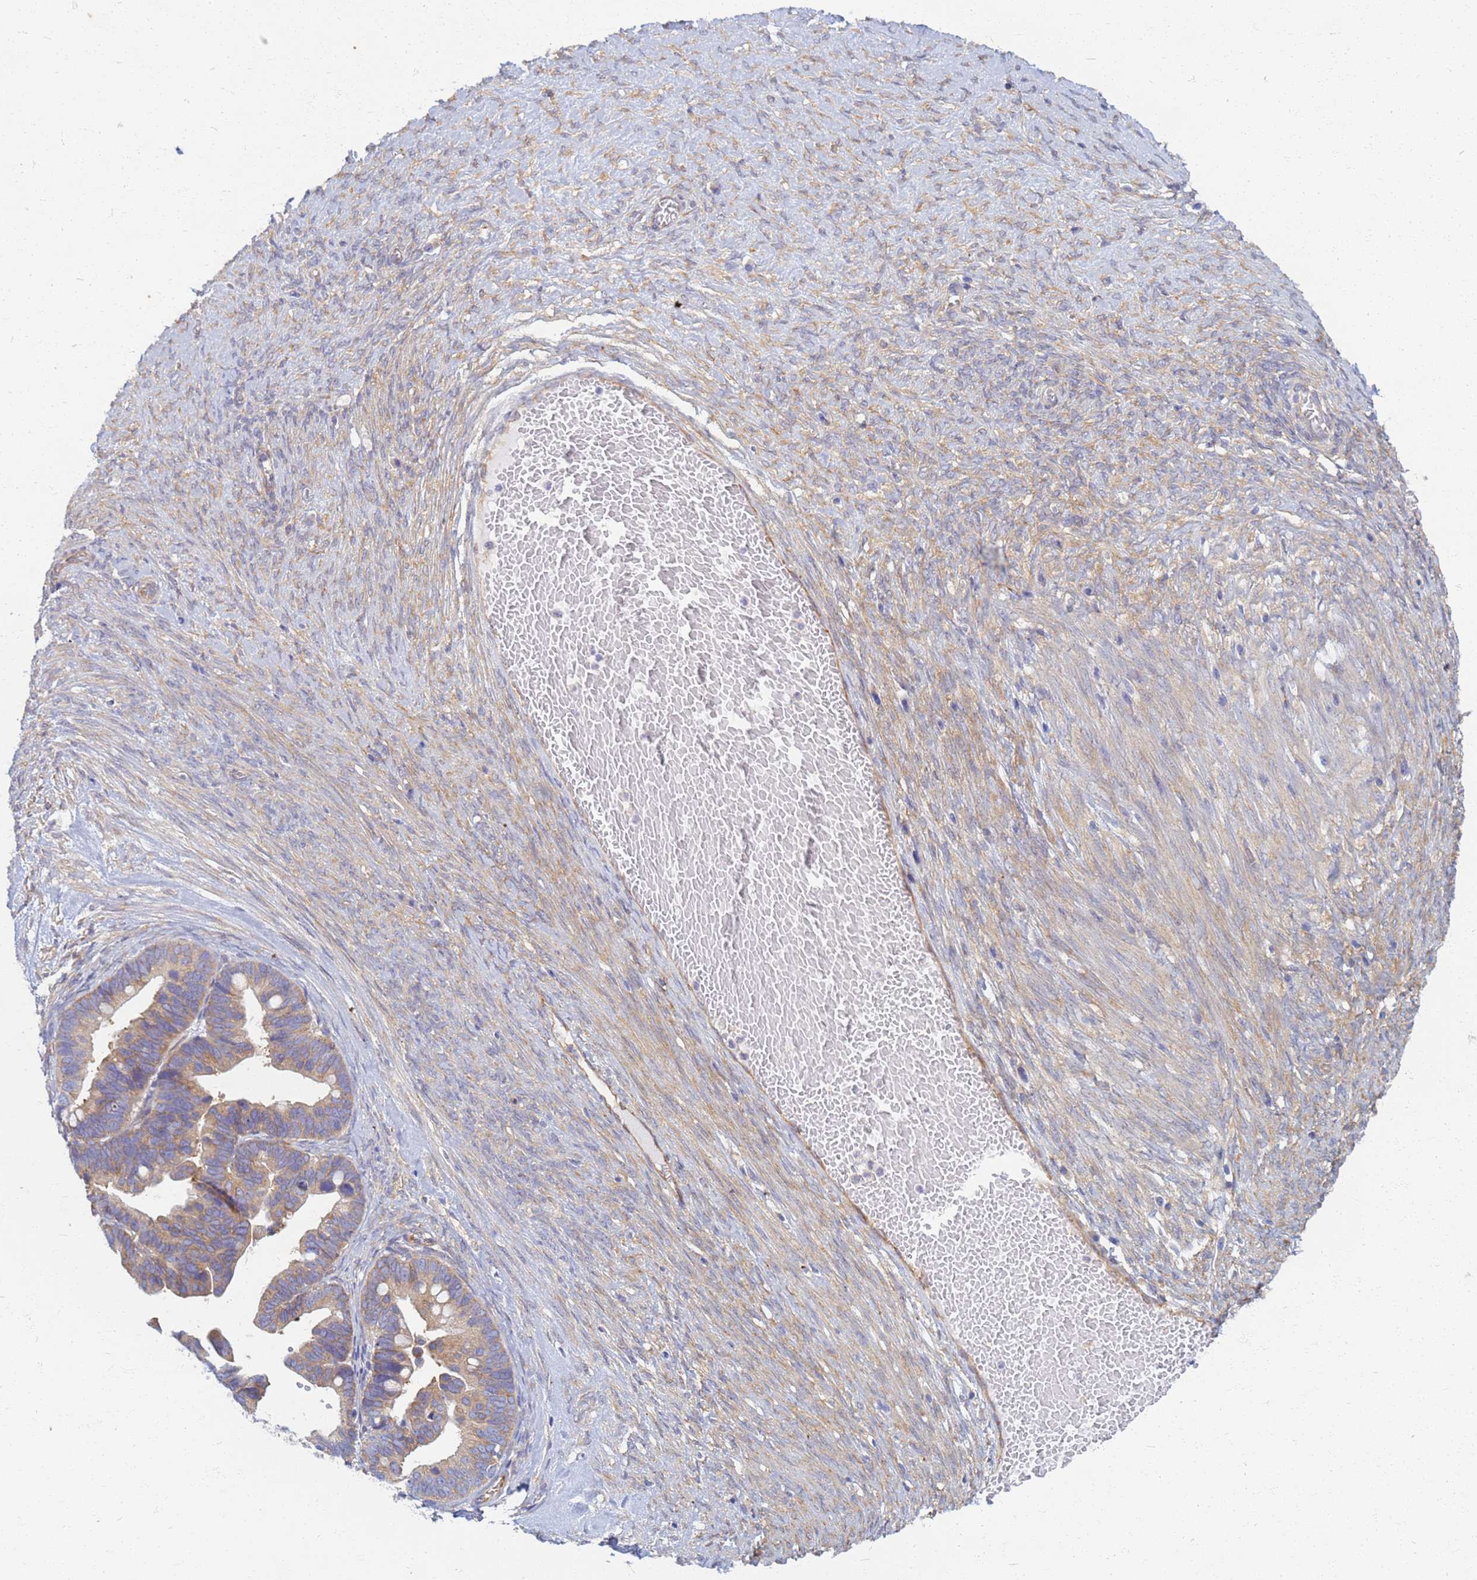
{"staining": {"intensity": "moderate", "quantity": ">75%", "location": "cytoplasmic/membranous"}, "tissue": "ovarian cancer", "cell_type": "Tumor cells", "image_type": "cancer", "snomed": [{"axis": "morphology", "description": "Cystadenocarcinoma, serous, NOS"}, {"axis": "topography", "description": "Ovary"}], "caption": "A brown stain shows moderate cytoplasmic/membranous staining of a protein in human ovarian cancer (serous cystadenocarcinoma) tumor cells. The protein of interest is stained brown, and the nuclei are stained in blue (DAB (3,3'-diaminobenzidine) IHC with brightfield microscopy, high magnification).", "gene": "EEA1", "patient": {"sex": "female", "age": 56}}